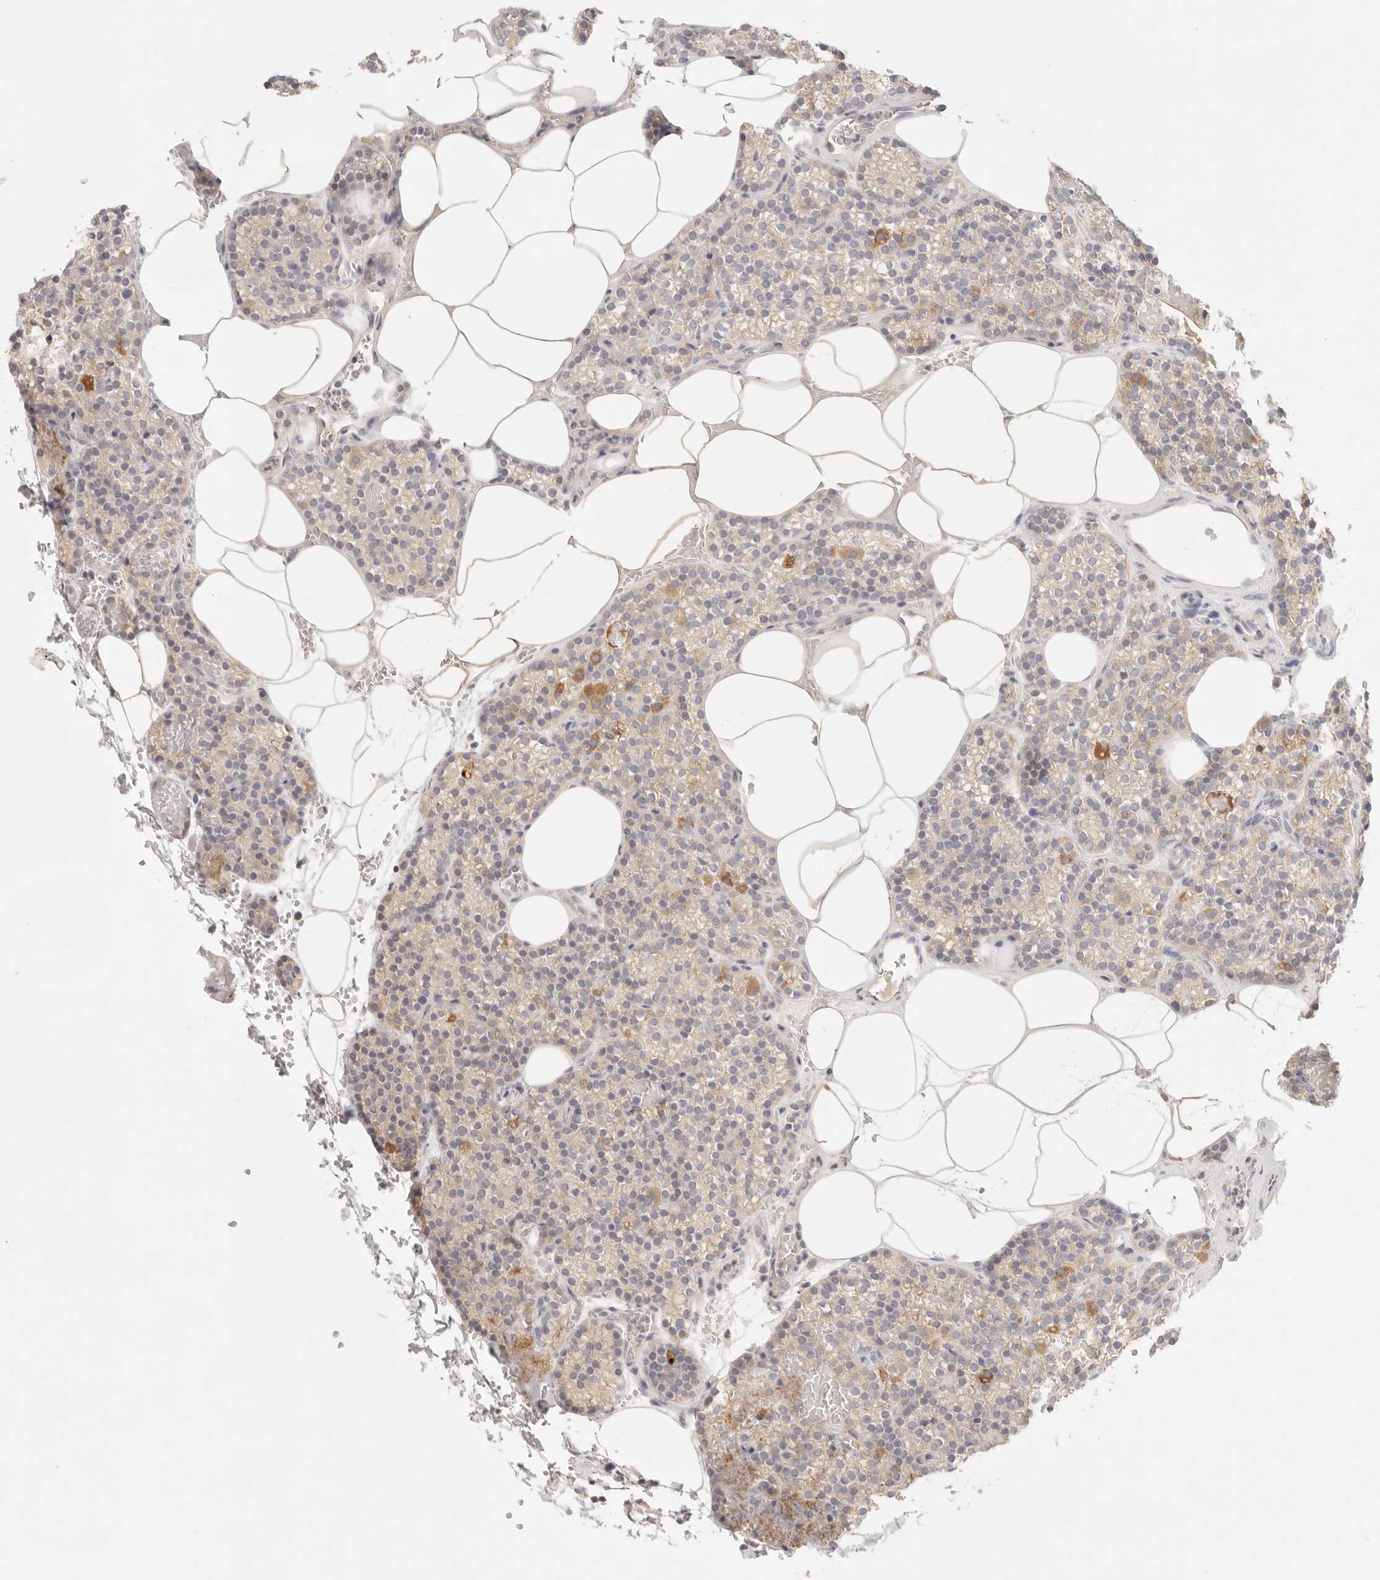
{"staining": {"intensity": "moderate", "quantity": "25%-75%", "location": "cytoplasmic/membranous"}, "tissue": "parathyroid gland", "cell_type": "Glandular cells", "image_type": "normal", "snomed": [{"axis": "morphology", "description": "Normal tissue, NOS"}, {"axis": "topography", "description": "Parathyroid gland"}], "caption": "A photomicrograph of parathyroid gland stained for a protein demonstrates moderate cytoplasmic/membranous brown staining in glandular cells. (DAB = brown stain, brightfield microscopy at high magnification).", "gene": "SPHK1", "patient": {"sex": "male", "age": 58}}